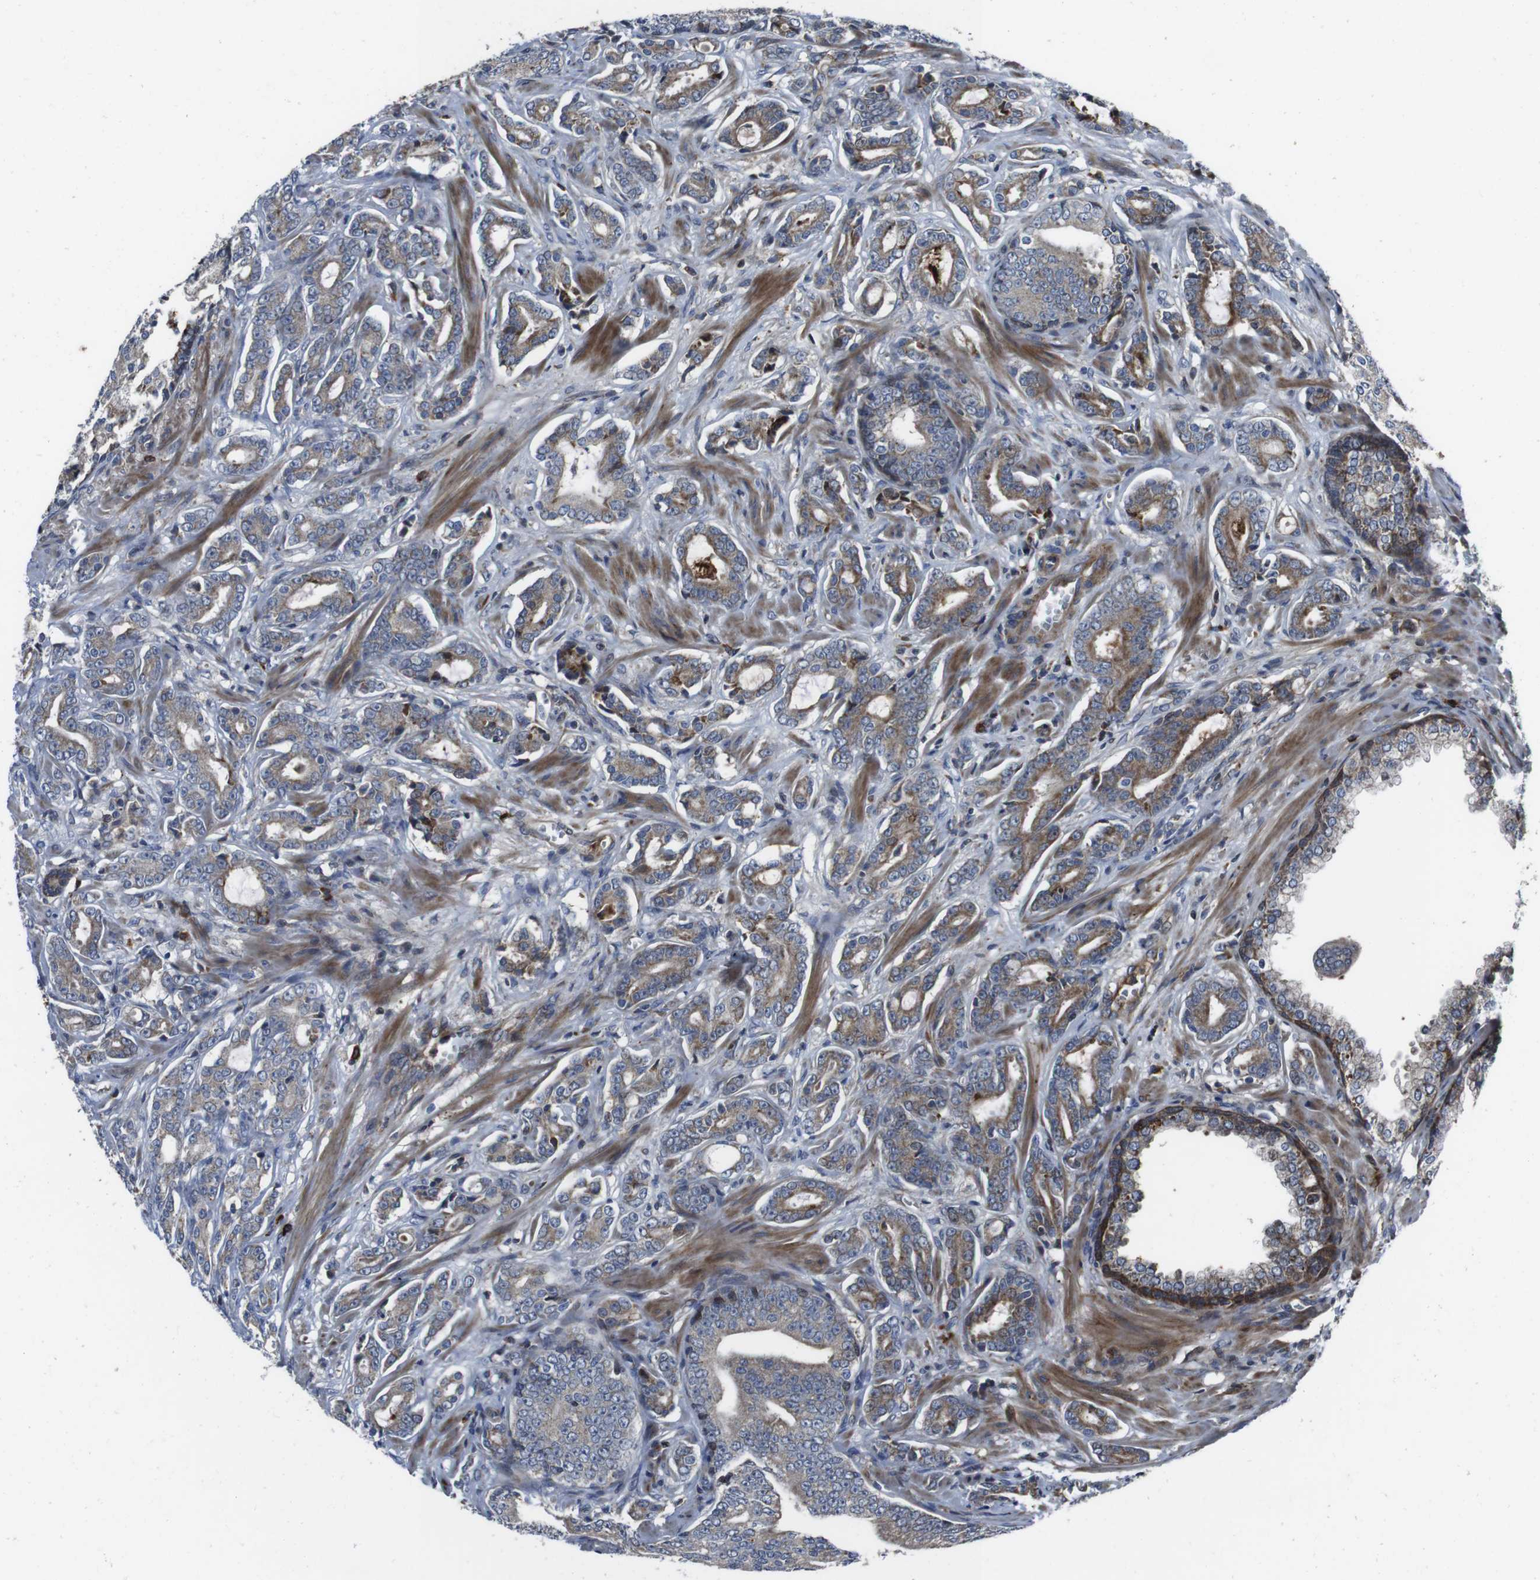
{"staining": {"intensity": "moderate", "quantity": "25%-75%", "location": "cytoplasmic/membranous"}, "tissue": "prostate cancer", "cell_type": "Tumor cells", "image_type": "cancer", "snomed": [{"axis": "morphology", "description": "Adenocarcinoma, Low grade"}, {"axis": "topography", "description": "Prostate"}], "caption": "Human low-grade adenocarcinoma (prostate) stained for a protein (brown) reveals moderate cytoplasmic/membranous positive expression in approximately 25%-75% of tumor cells.", "gene": "SMYD3", "patient": {"sex": "male", "age": 58}}